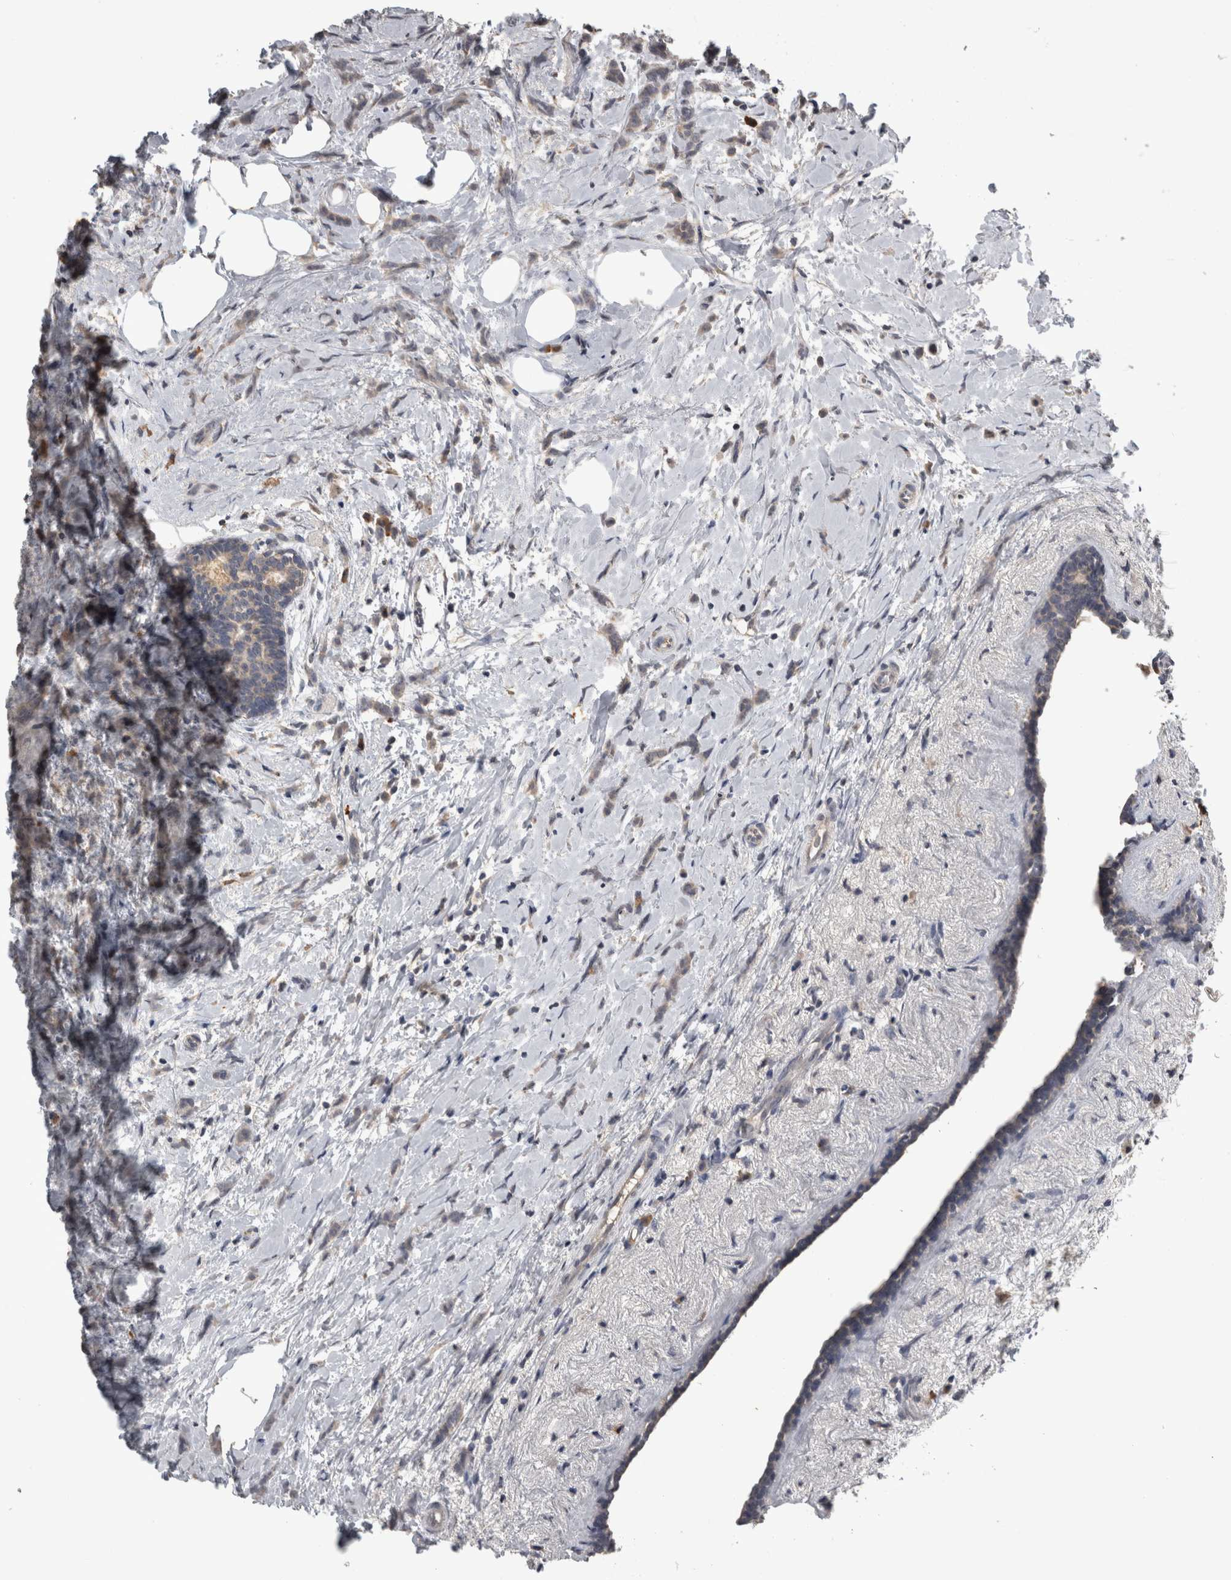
{"staining": {"intensity": "weak", "quantity": "25%-75%", "location": "cytoplasmic/membranous"}, "tissue": "breast cancer", "cell_type": "Tumor cells", "image_type": "cancer", "snomed": [{"axis": "morphology", "description": "Lobular carcinoma, in situ"}, {"axis": "morphology", "description": "Lobular carcinoma"}, {"axis": "topography", "description": "Breast"}], "caption": "Breast lobular carcinoma stained with a brown dye exhibits weak cytoplasmic/membranous positive positivity in about 25%-75% of tumor cells.", "gene": "ANXA13", "patient": {"sex": "female", "age": 41}}